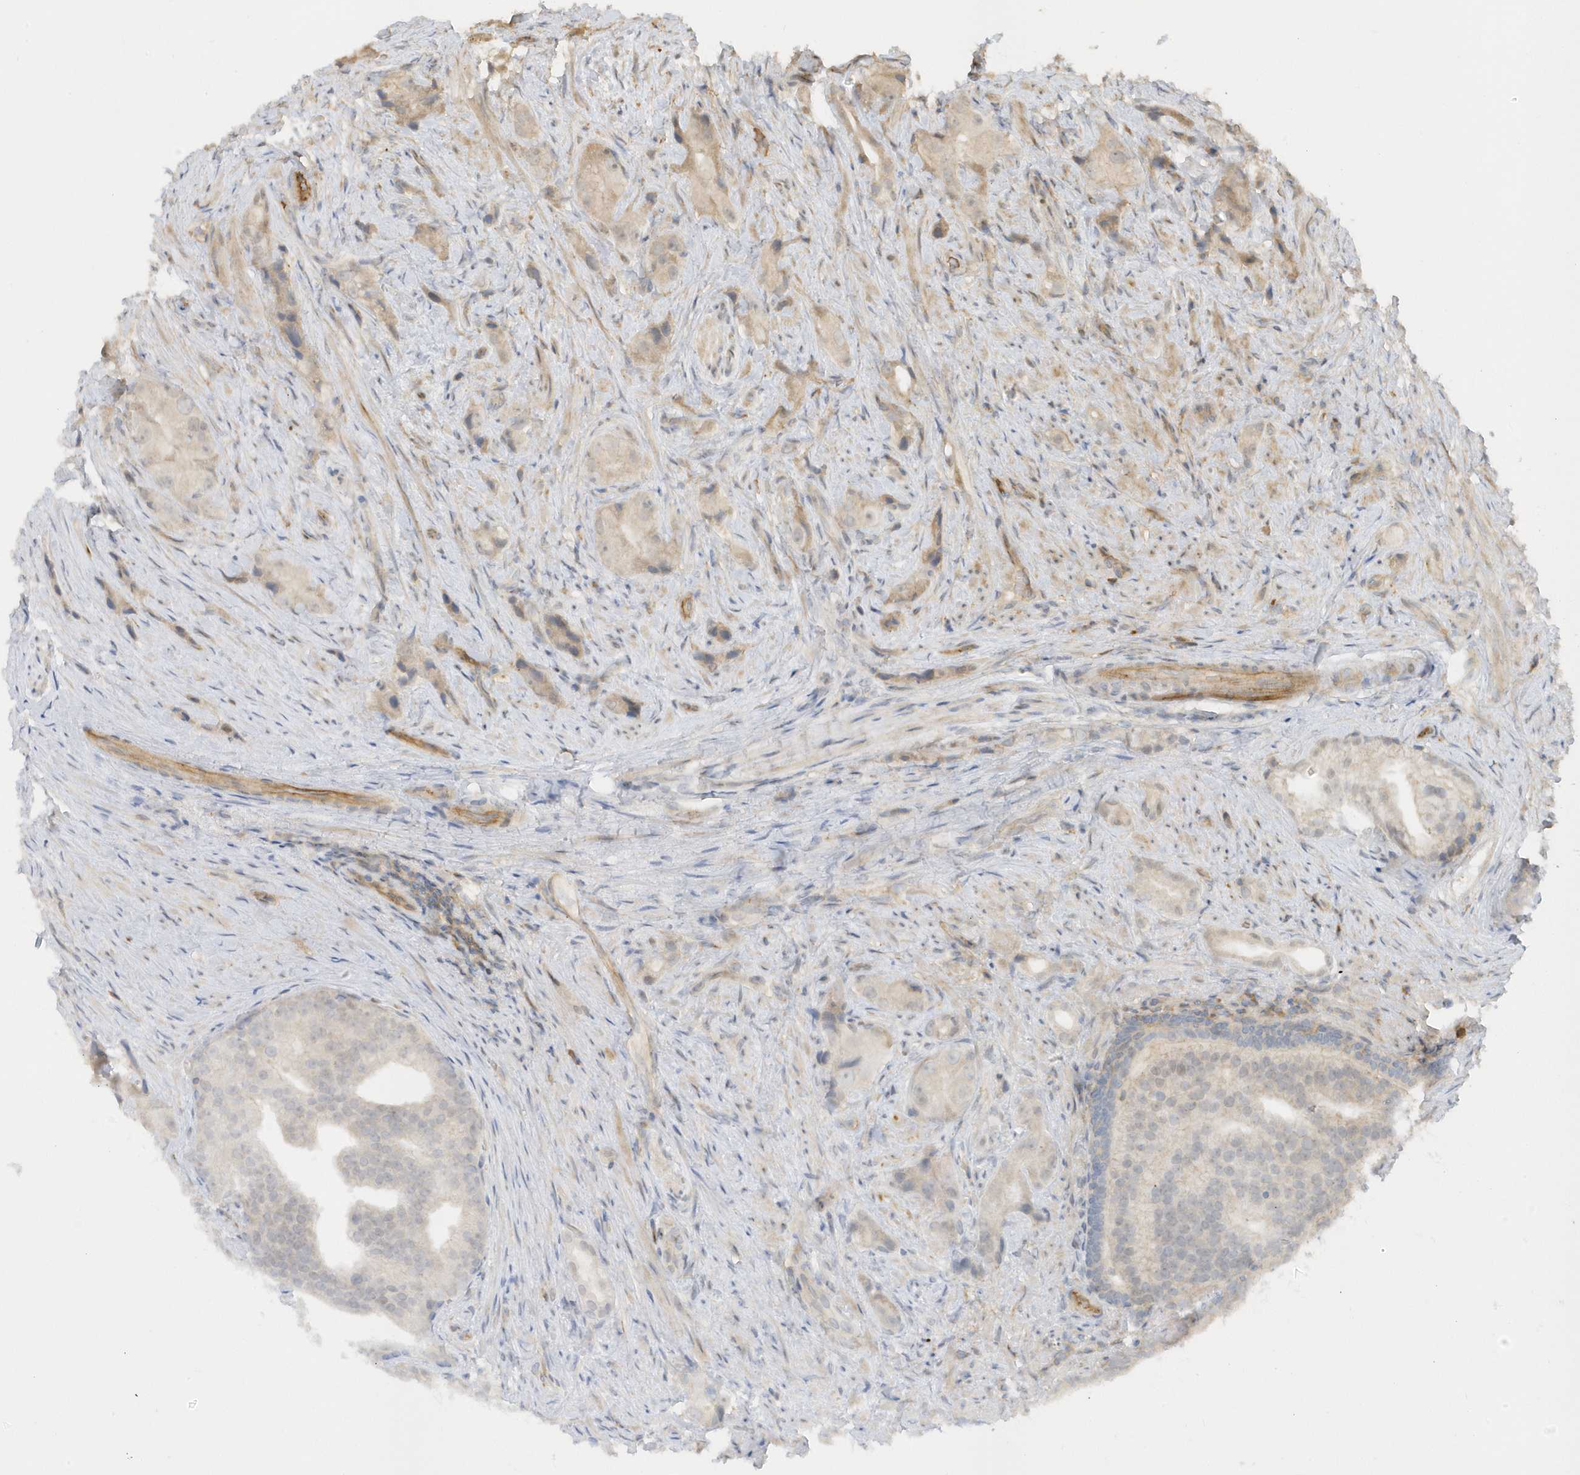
{"staining": {"intensity": "weak", "quantity": "<25%", "location": "cytoplasmic/membranous"}, "tissue": "prostate cancer", "cell_type": "Tumor cells", "image_type": "cancer", "snomed": [{"axis": "morphology", "description": "Adenocarcinoma, Low grade"}, {"axis": "topography", "description": "Prostate"}], "caption": "IHC micrograph of human prostate adenocarcinoma (low-grade) stained for a protein (brown), which shows no staining in tumor cells.", "gene": "ZBTB8A", "patient": {"sex": "male", "age": 71}}